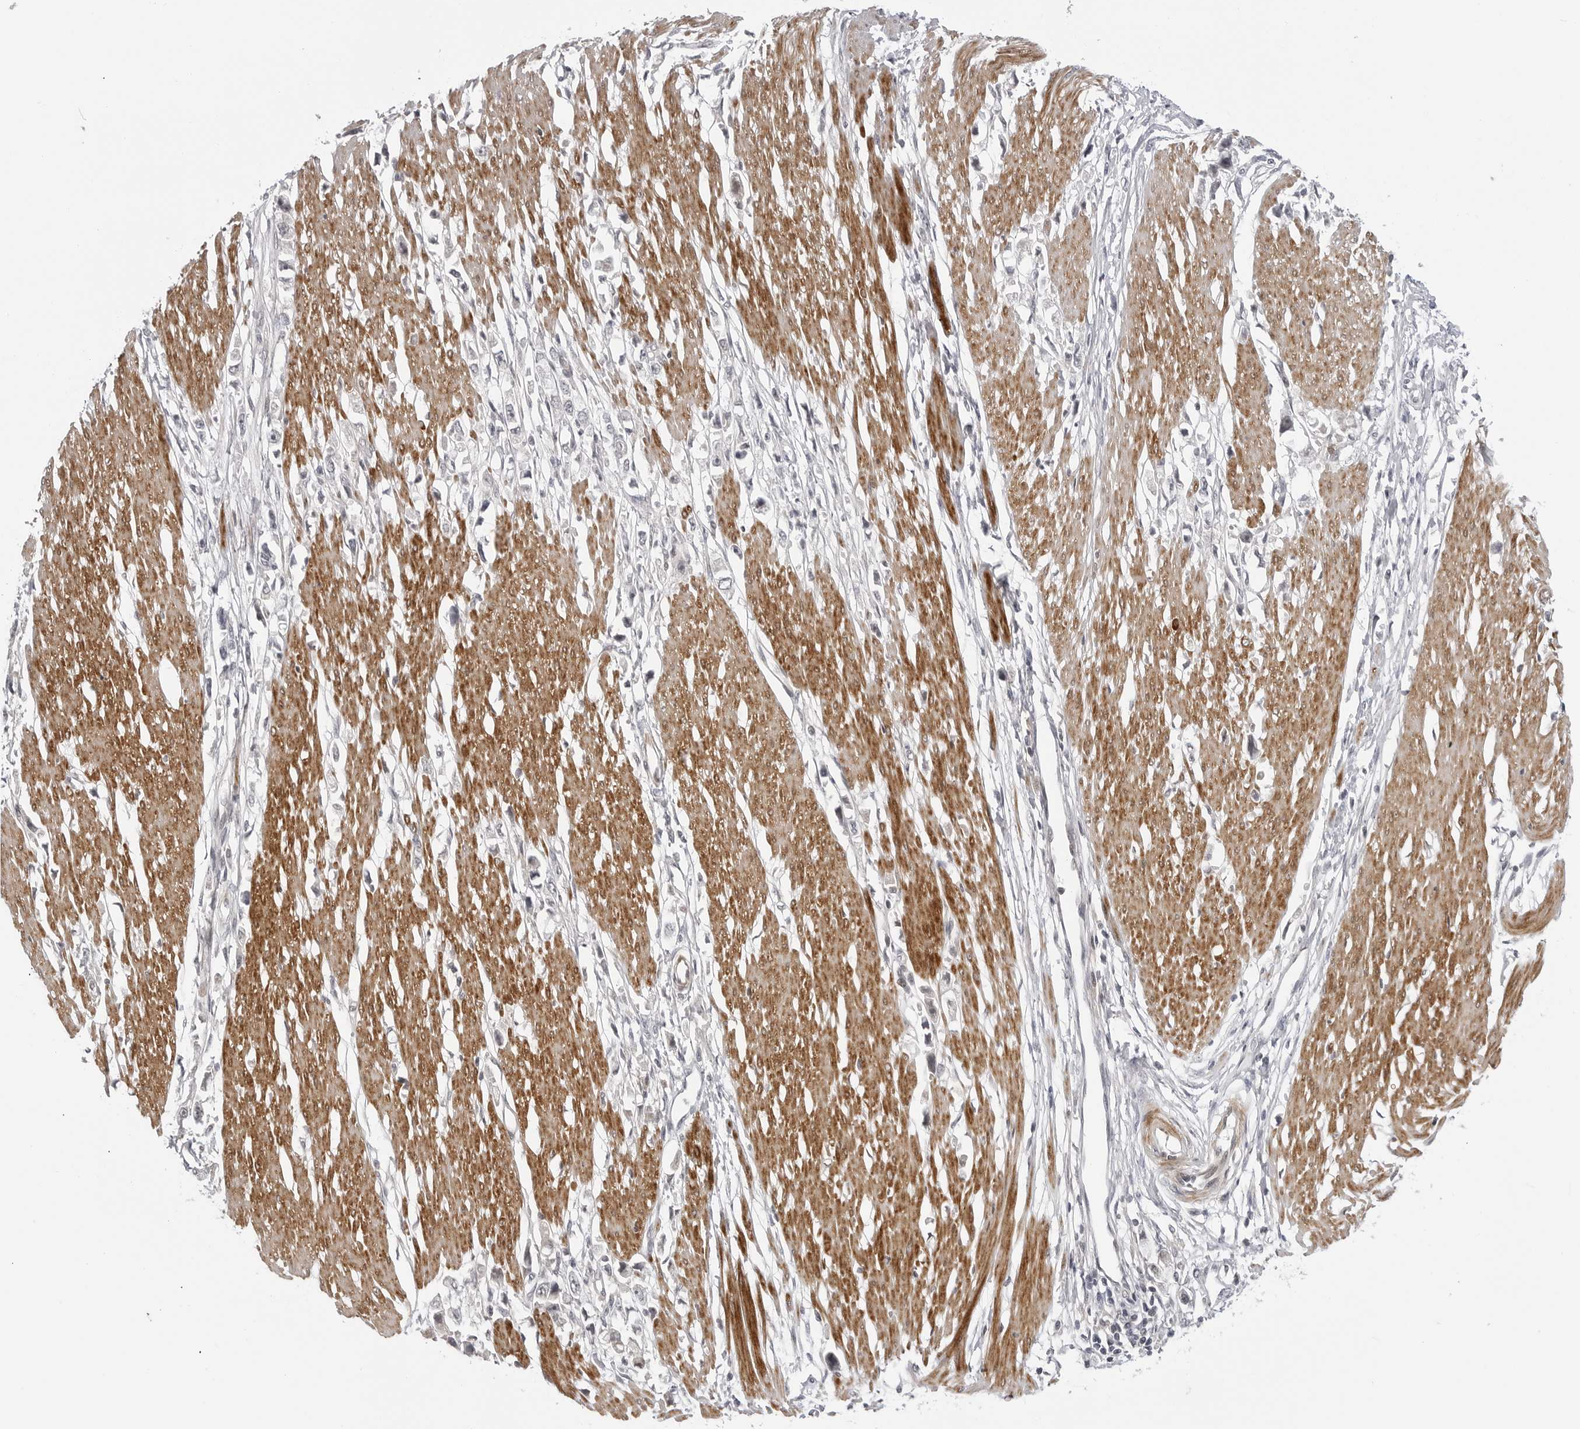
{"staining": {"intensity": "negative", "quantity": "none", "location": "none"}, "tissue": "stomach cancer", "cell_type": "Tumor cells", "image_type": "cancer", "snomed": [{"axis": "morphology", "description": "Adenocarcinoma, NOS"}, {"axis": "topography", "description": "Stomach"}], "caption": "High power microscopy histopathology image of an immunohistochemistry (IHC) histopathology image of stomach cancer (adenocarcinoma), revealing no significant positivity in tumor cells.", "gene": "ADAMTS5", "patient": {"sex": "female", "age": 59}}